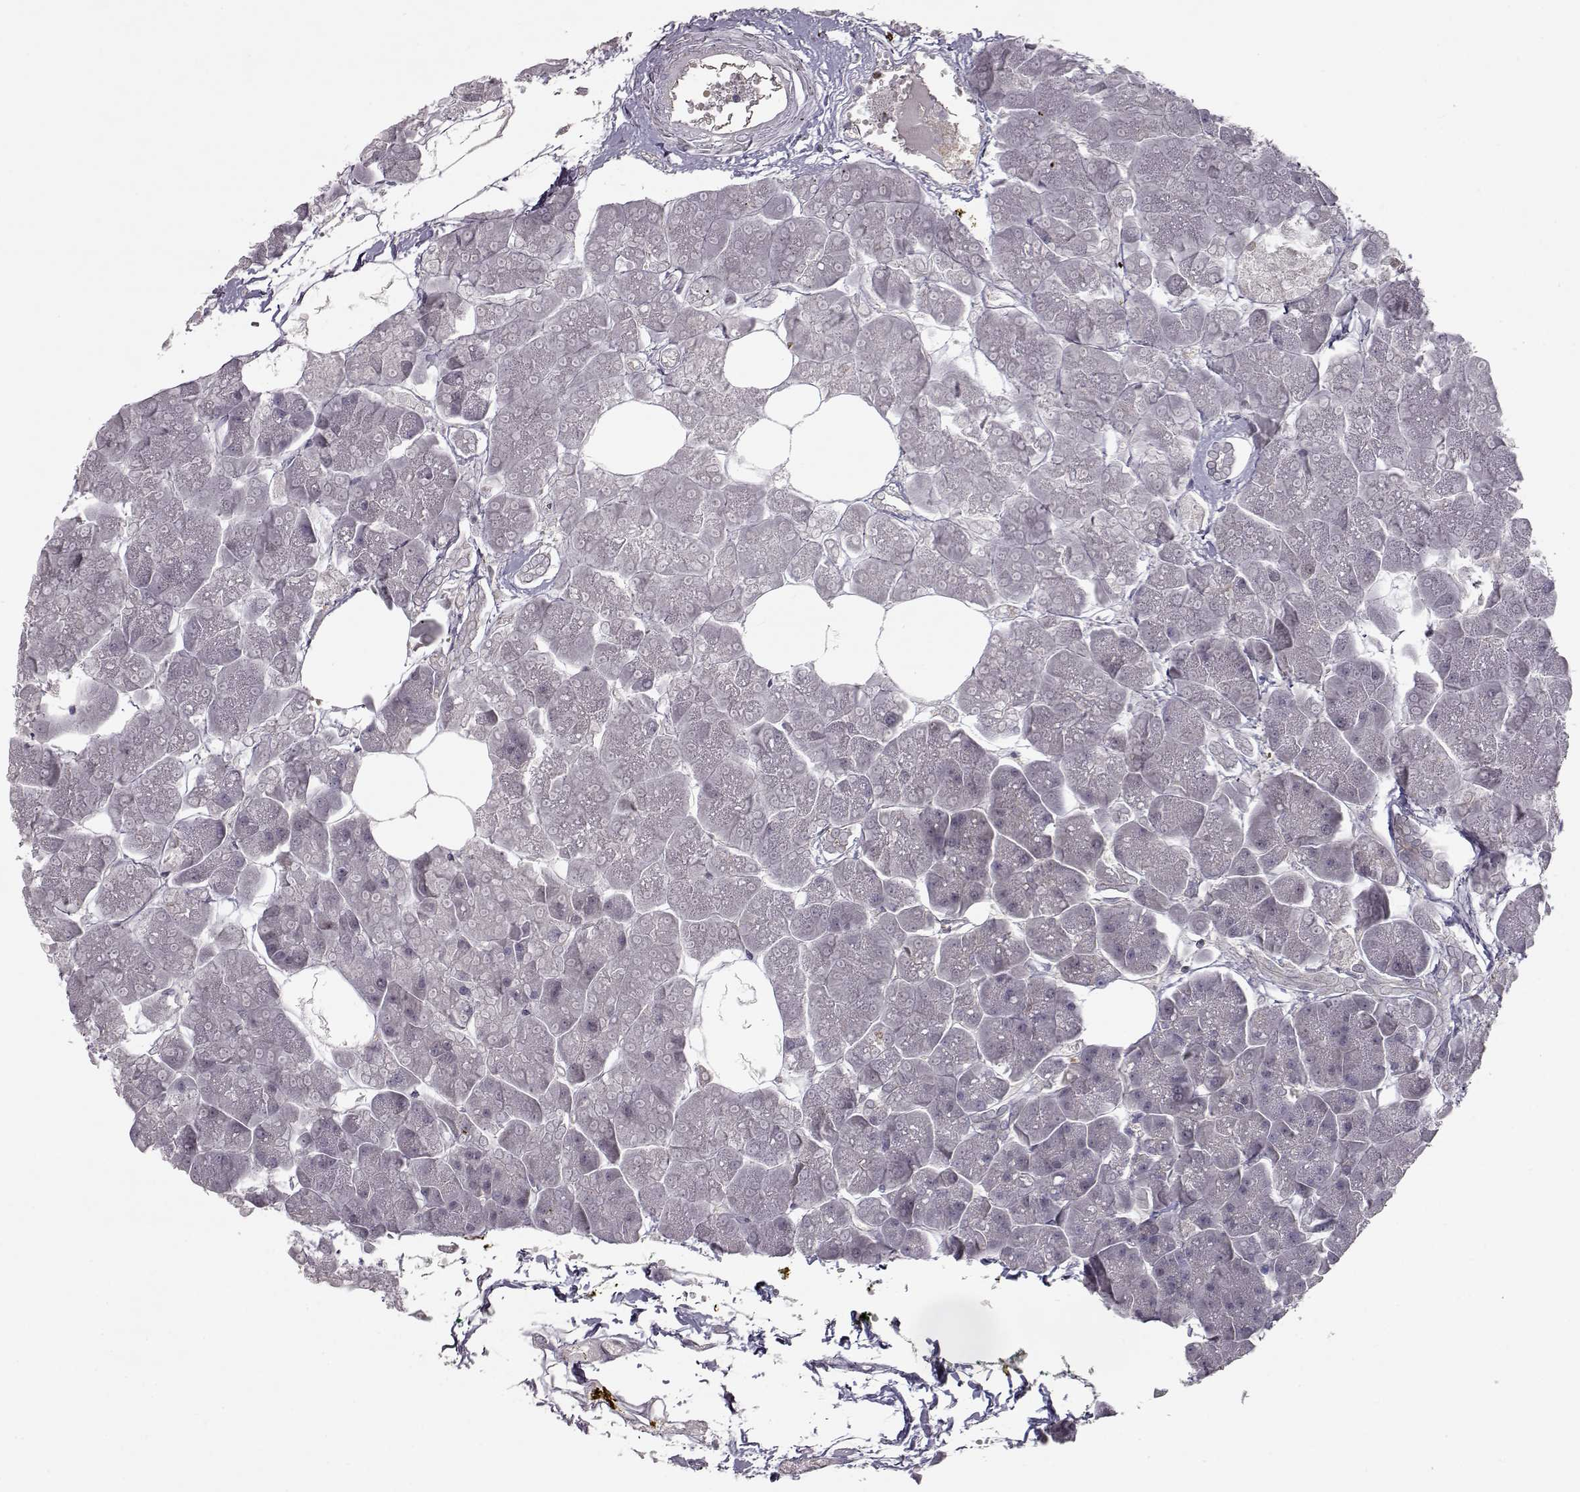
{"staining": {"intensity": "negative", "quantity": "none", "location": "none"}, "tissue": "pancreas", "cell_type": "Exocrine glandular cells", "image_type": "normal", "snomed": [{"axis": "morphology", "description": "Normal tissue, NOS"}, {"axis": "topography", "description": "Adipose tissue"}, {"axis": "topography", "description": "Pancreas"}, {"axis": "topography", "description": "Peripheral nerve tissue"}], "caption": "Immunohistochemical staining of unremarkable pancreas shows no significant staining in exocrine glandular cells. The staining was performed using DAB (3,3'-diaminobenzidine) to visualize the protein expression in brown, while the nuclei were stained in blue with hematoxylin (Magnification: 20x).", "gene": "RANBP1", "patient": {"sex": "female", "age": 58}}